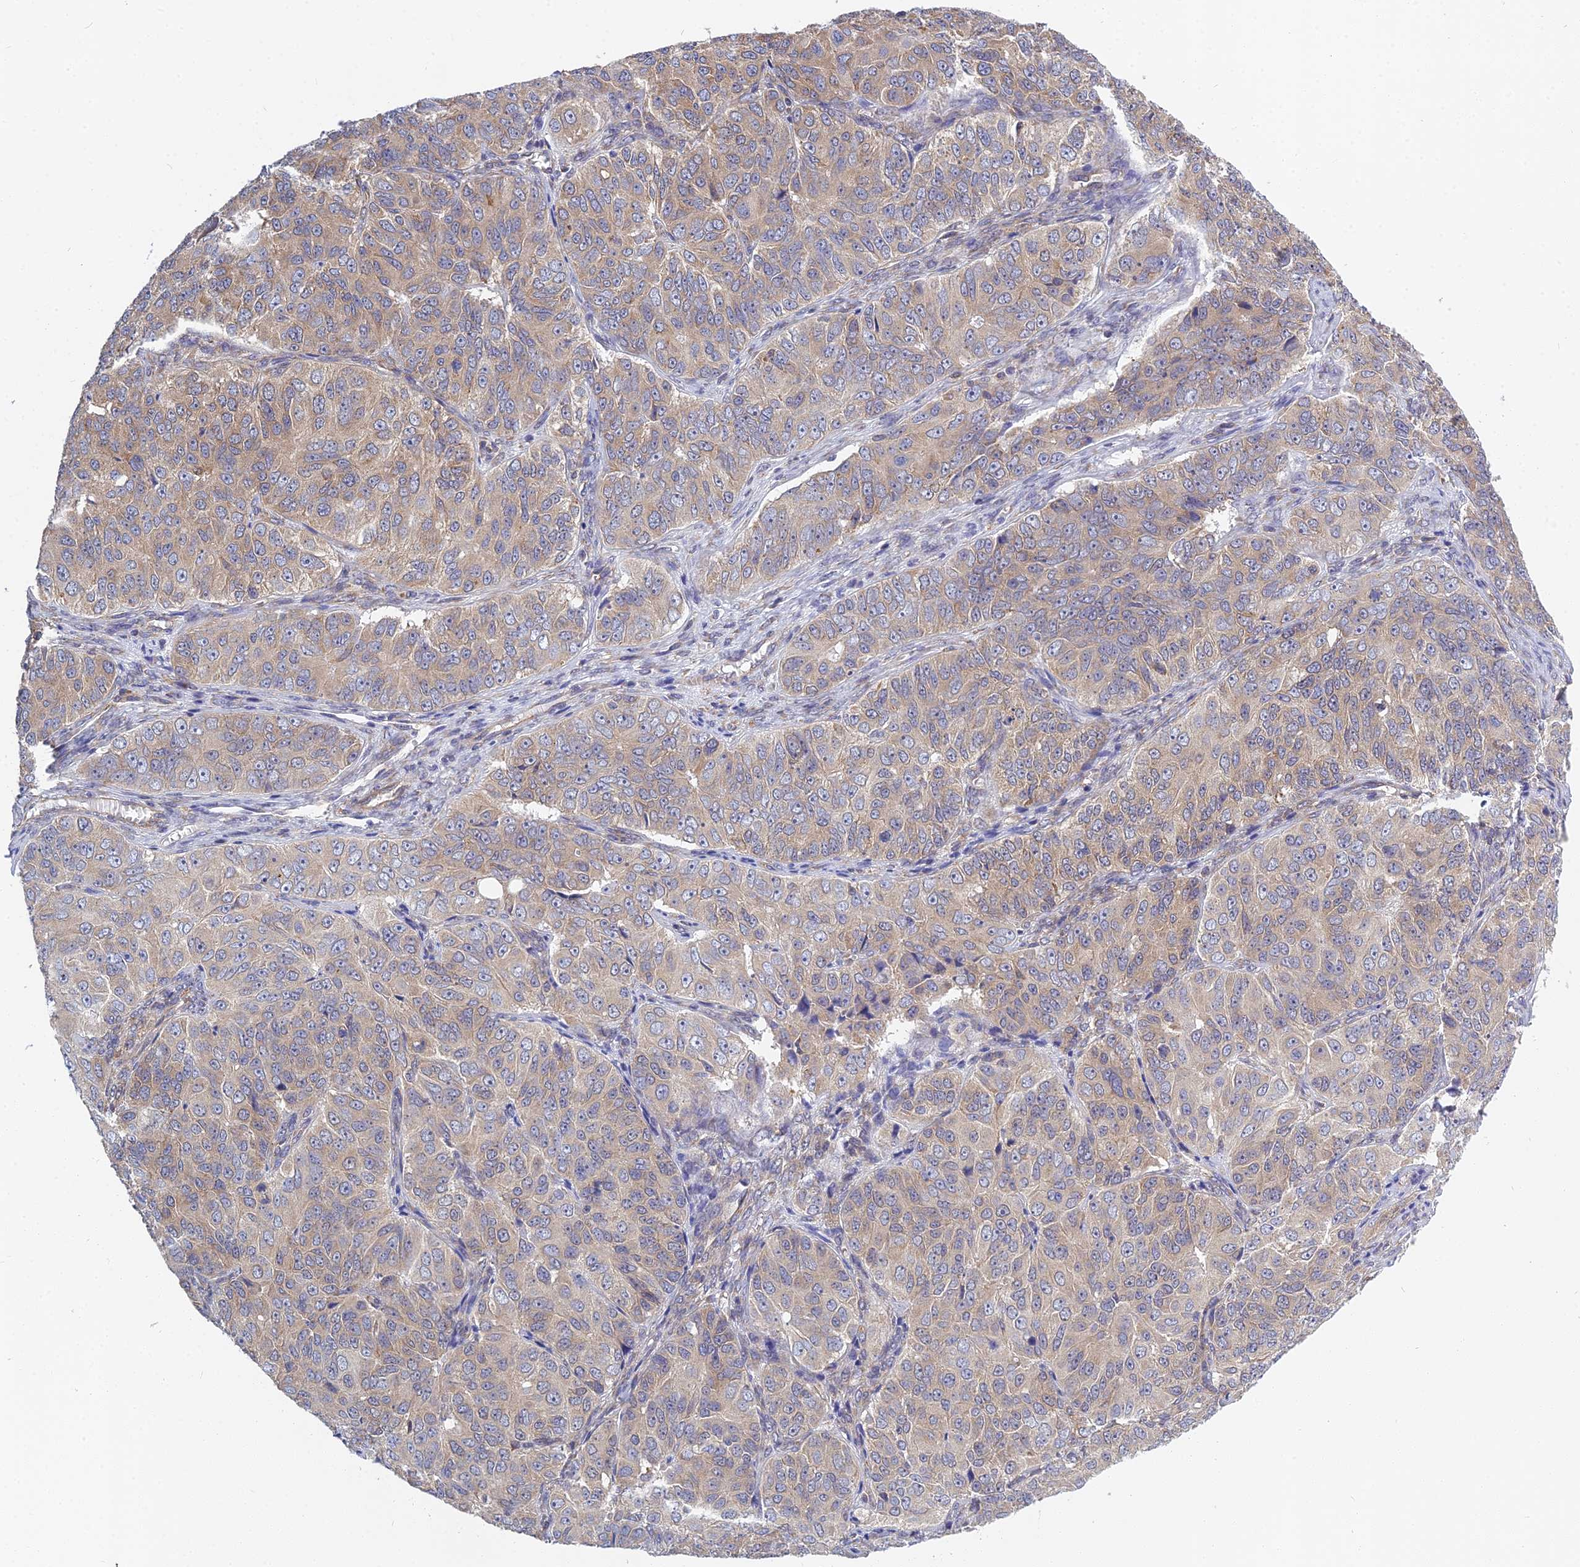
{"staining": {"intensity": "weak", "quantity": "25%-75%", "location": "cytoplasmic/membranous"}, "tissue": "ovarian cancer", "cell_type": "Tumor cells", "image_type": "cancer", "snomed": [{"axis": "morphology", "description": "Carcinoma, endometroid"}, {"axis": "topography", "description": "Ovary"}], "caption": "Immunohistochemistry (IHC) (DAB (3,3'-diaminobenzidine)) staining of human ovarian cancer demonstrates weak cytoplasmic/membranous protein staining in about 25%-75% of tumor cells. The staining was performed using DAB (3,3'-diaminobenzidine), with brown indicating positive protein expression. Nuclei are stained blue with hematoxylin.", "gene": "KIAA1143", "patient": {"sex": "female", "age": 51}}